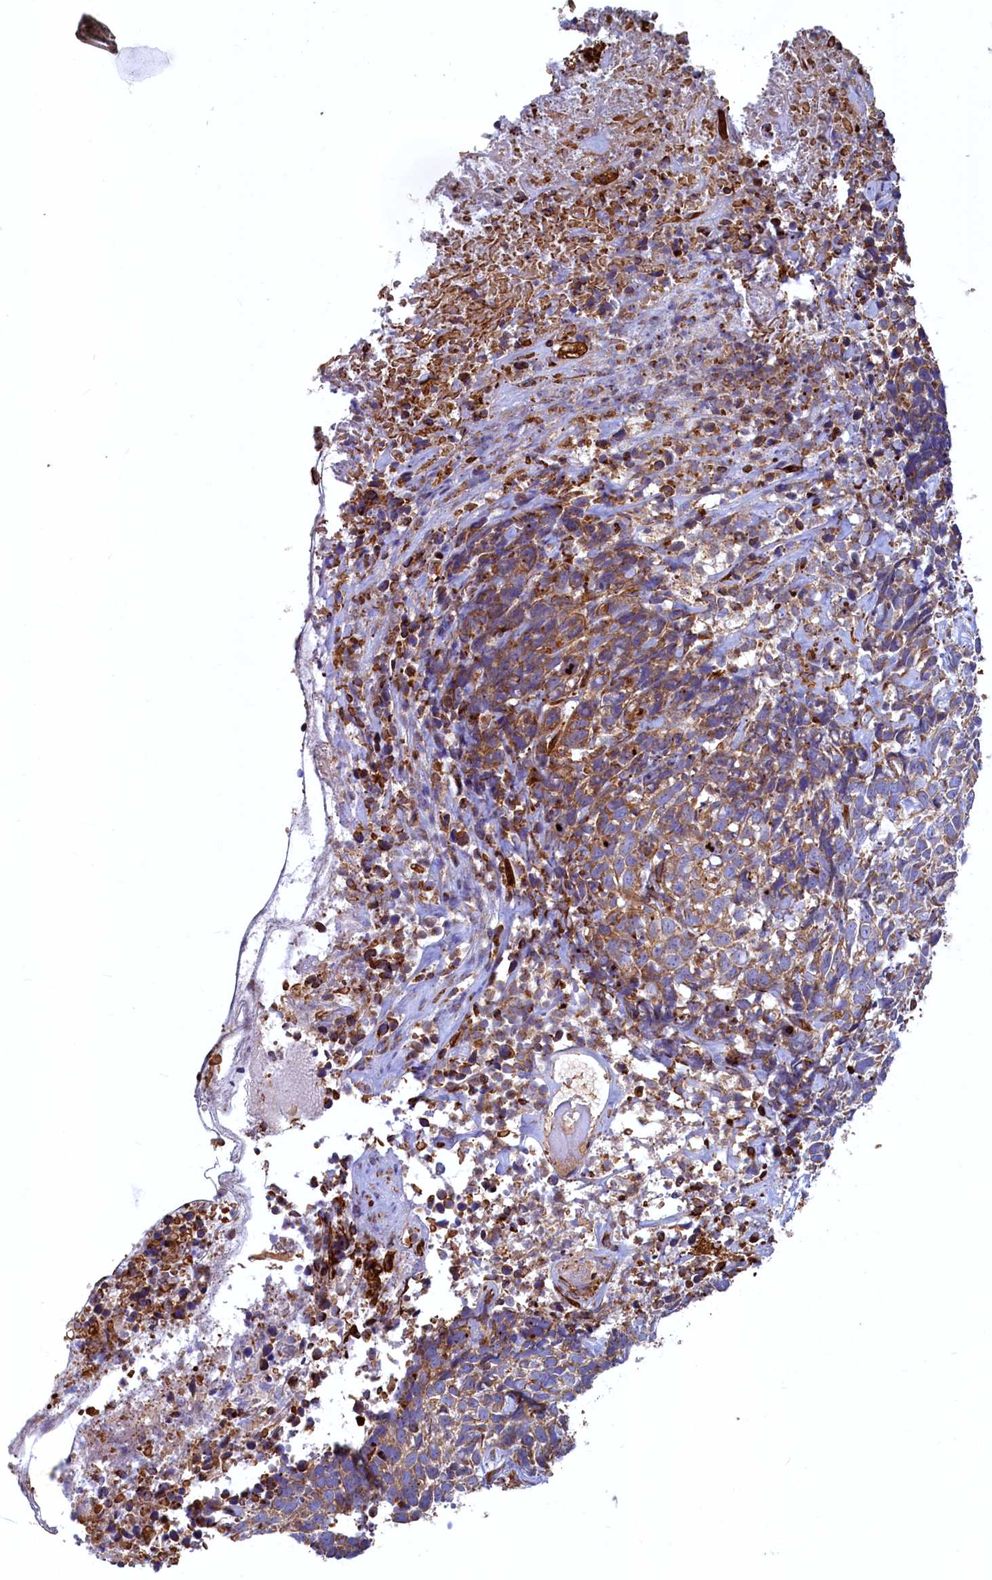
{"staining": {"intensity": "moderate", "quantity": "25%-75%", "location": "cytoplasmic/membranous"}, "tissue": "skin cancer", "cell_type": "Tumor cells", "image_type": "cancer", "snomed": [{"axis": "morphology", "description": "Basal cell carcinoma"}, {"axis": "topography", "description": "Skin"}], "caption": "Immunohistochemistry (DAB) staining of human basal cell carcinoma (skin) shows moderate cytoplasmic/membranous protein staining in approximately 25%-75% of tumor cells.", "gene": "LRRC57", "patient": {"sex": "female", "age": 84}}